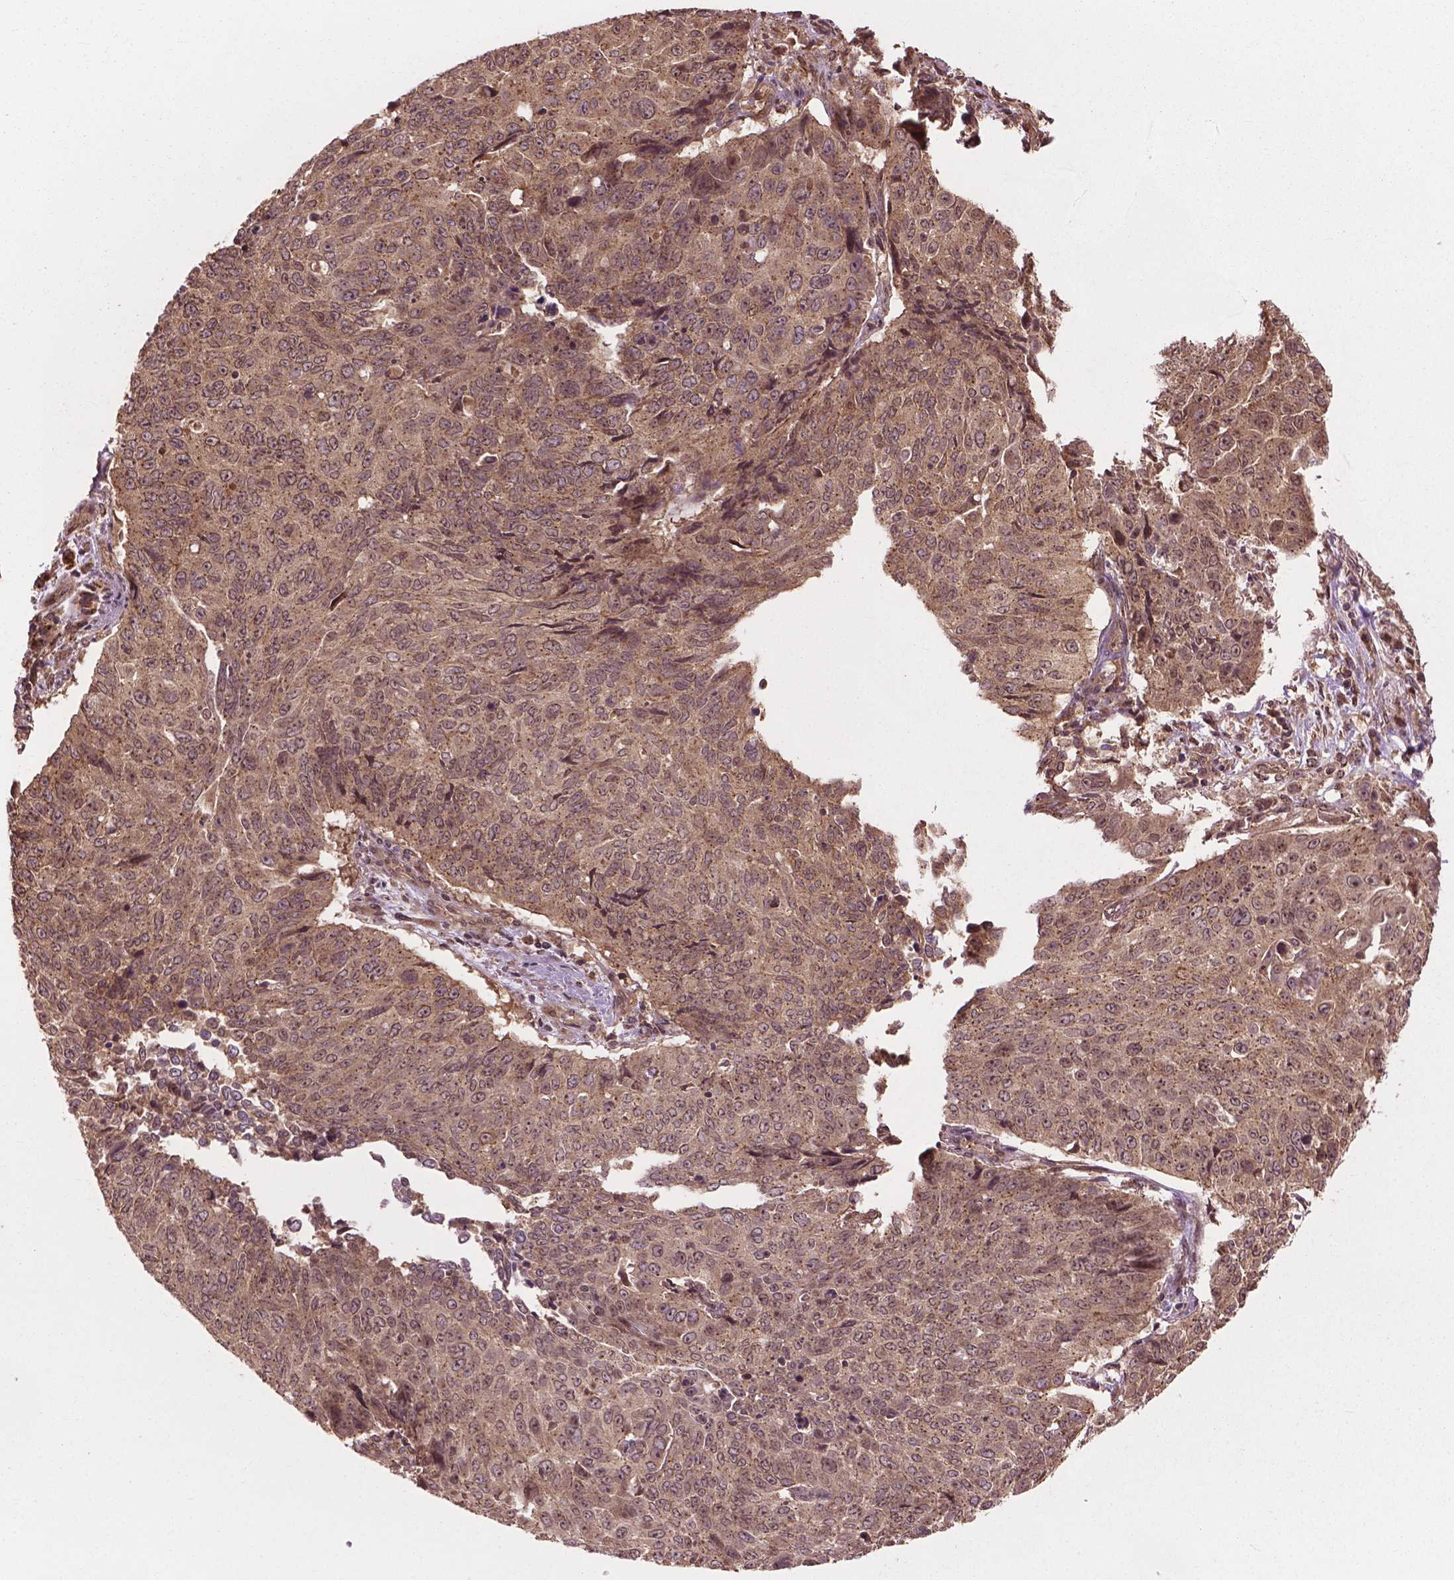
{"staining": {"intensity": "moderate", "quantity": ">75%", "location": "cytoplasmic/membranous"}, "tissue": "lung cancer", "cell_type": "Tumor cells", "image_type": "cancer", "snomed": [{"axis": "morphology", "description": "Normal tissue, NOS"}, {"axis": "morphology", "description": "Squamous cell carcinoma, NOS"}, {"axis": "topography", "description": "Bronchus"}, {"axis": "topography", "description": "Lung"}], "caption": "Immunohistochemistry (IHC) of human squamous cell carcinoma (lung) reveals medium levels of moderate cytoplasmic/membranous positivity in about >75% of tumor cells.", "gene": "PPP1CB", "patient": {"sex": "male", "age": 64}}